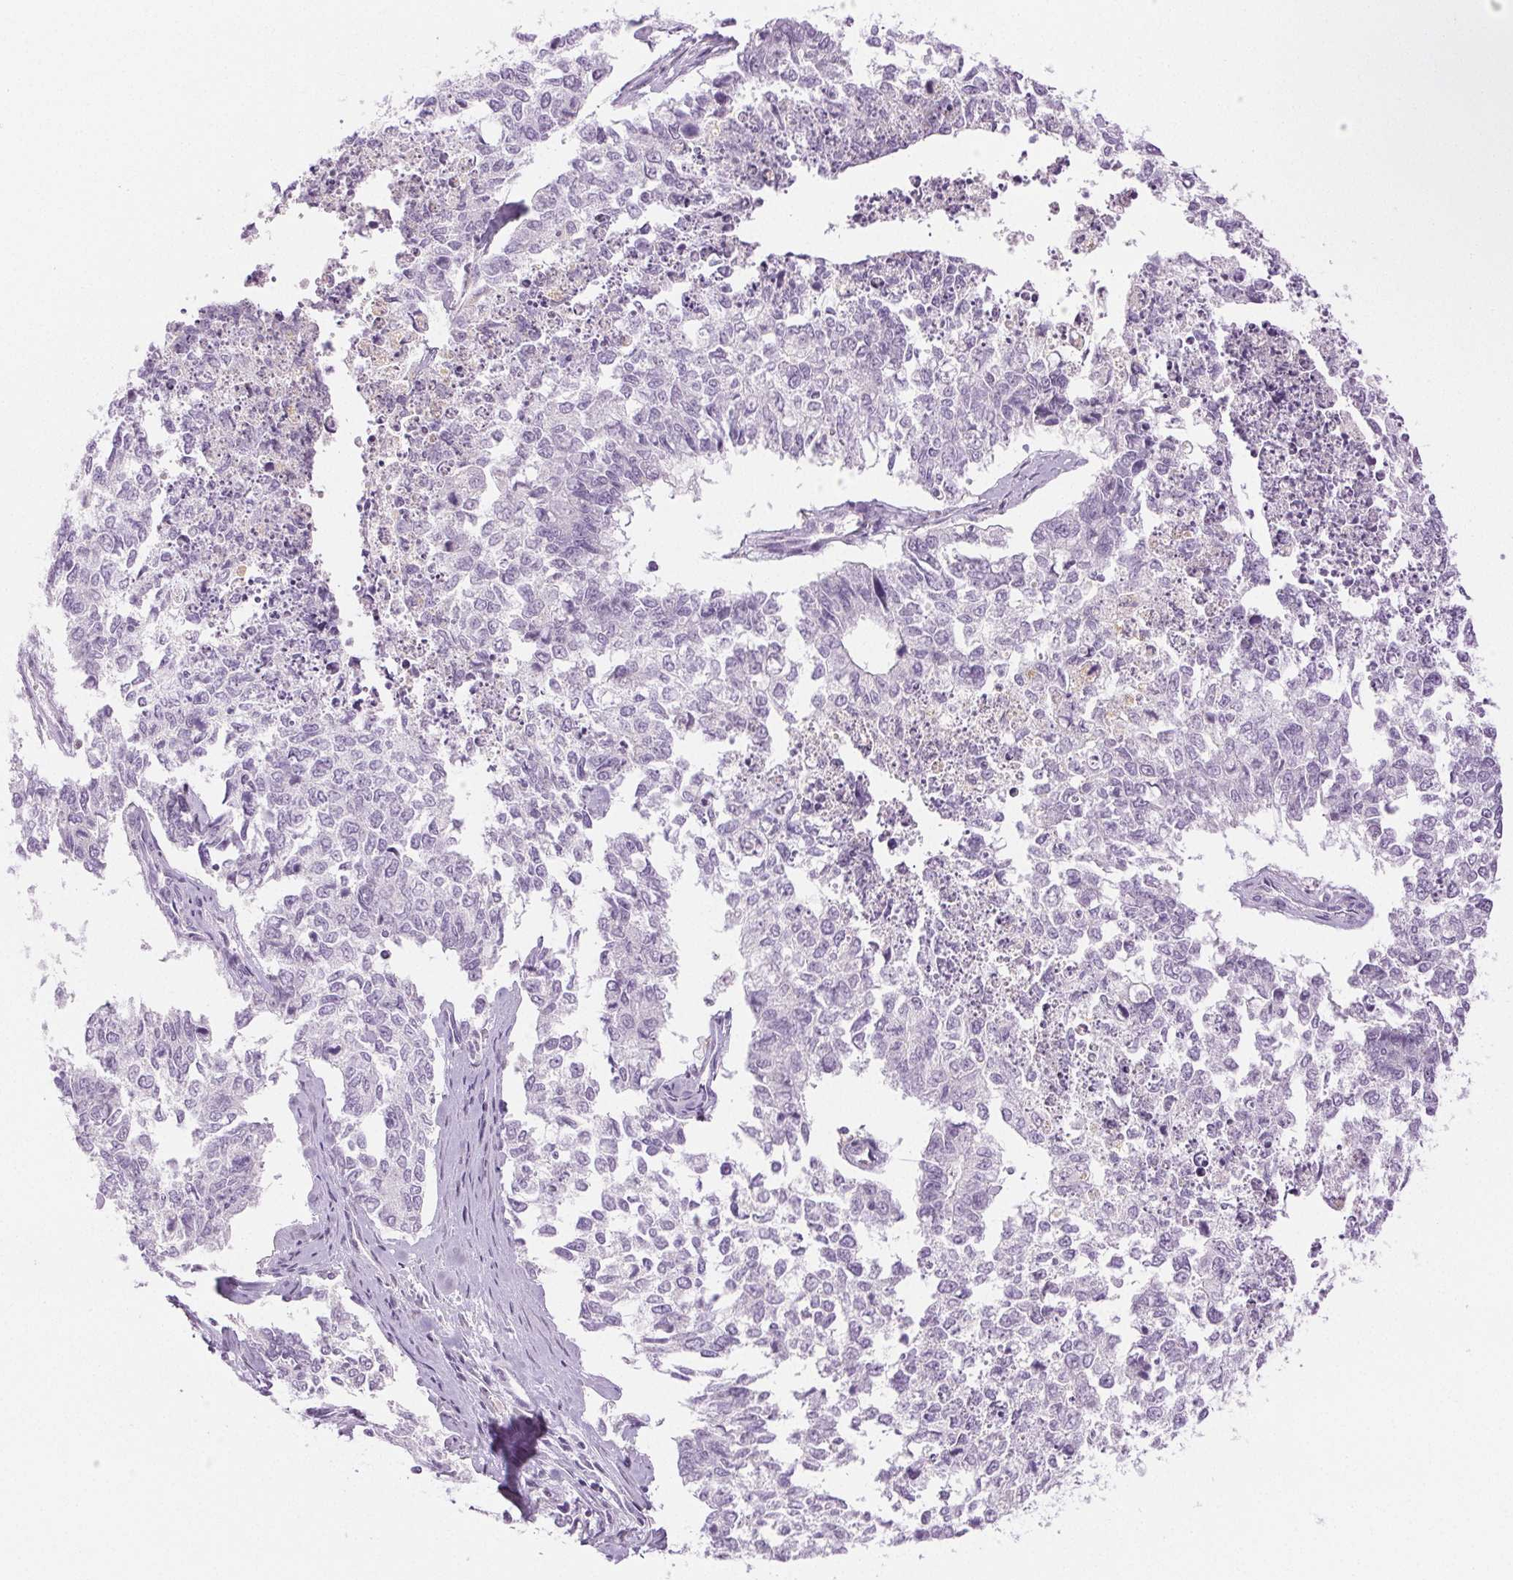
{"staining": {"intensity": "negative", "quantity": "none", "location": "none"}, "tissue": "cervical cancer", "cell_type": "Tumor cells", "image_type": "cancer", "snomed": [{"axis": "morphology", "description": "Adenocarcinoma, NOS"}, {"axis": "topography", "description": "Cervix"}], "caption": "Immunohistochemistry micrograph of human cervical cancer stained for a protein (brown), which exhibits no expression in tumor cells. The staining was performed using DAB to visualize the protein expression in brown, while the nuclei were stained in blue with hematoxylin (Magnification: 20x).", "gene": "SLC5A2", "patient": {"sex": "female", "age": 63}}